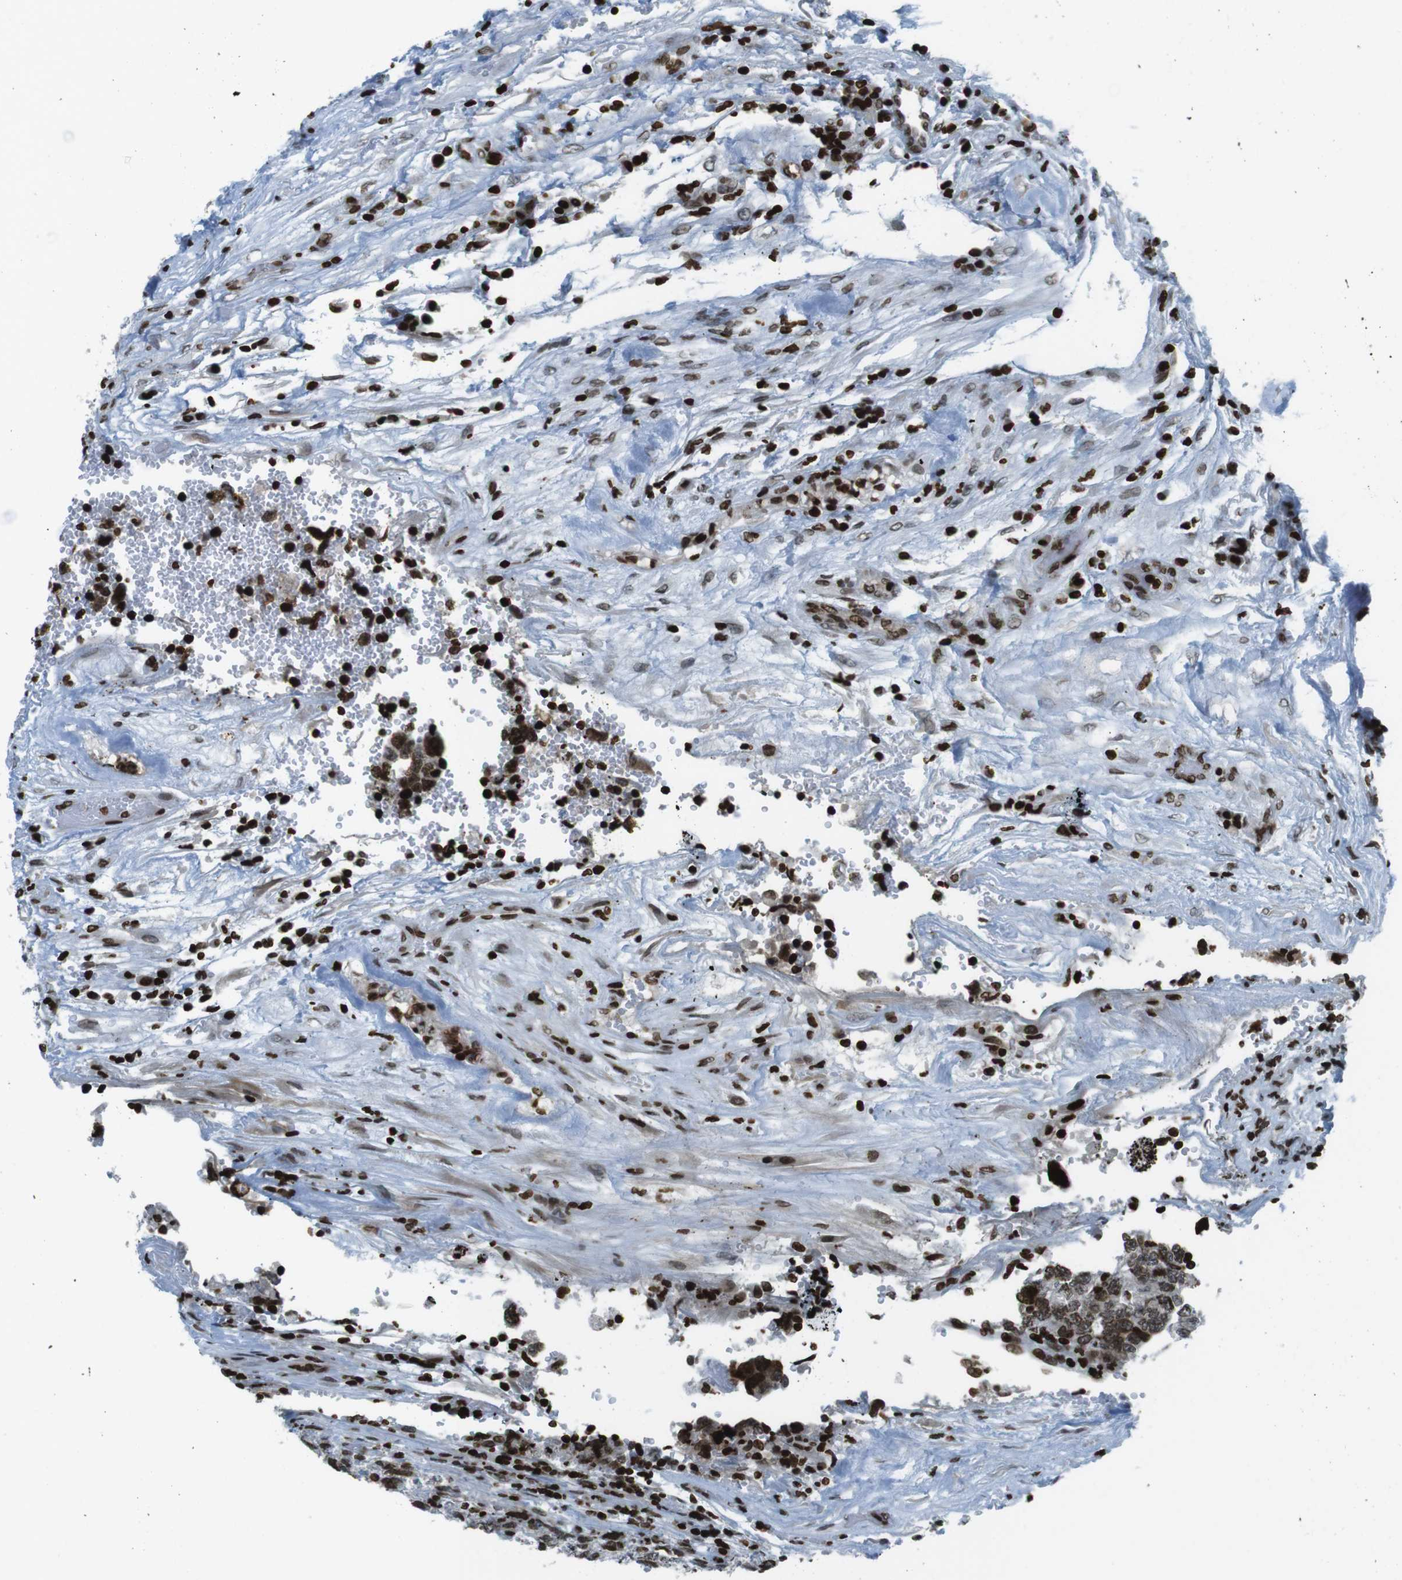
{"staining": {"intensity": "moderate", "quantity": ">75%", "location": "nuclear"}, "tissue": "testis cancer", "cell_type": "Tumor cells", "image_type": "cancer", "snomed": [{"axis": "morphology", "description": "Carcinoma, Embryonal, NOS"}, {"axis": "topography", "description": "Testis"}], "caption": "This histopathology image exhibits testis embryonal carcinoma stained with immunohistochemistry to label a protein in brown. The nuclear of tumor cells show moderate positivity for the protein. Nuclei are counter-stained blue.", "gene": "H2AC8", "patient": {"sex": "male", "age": 36}}